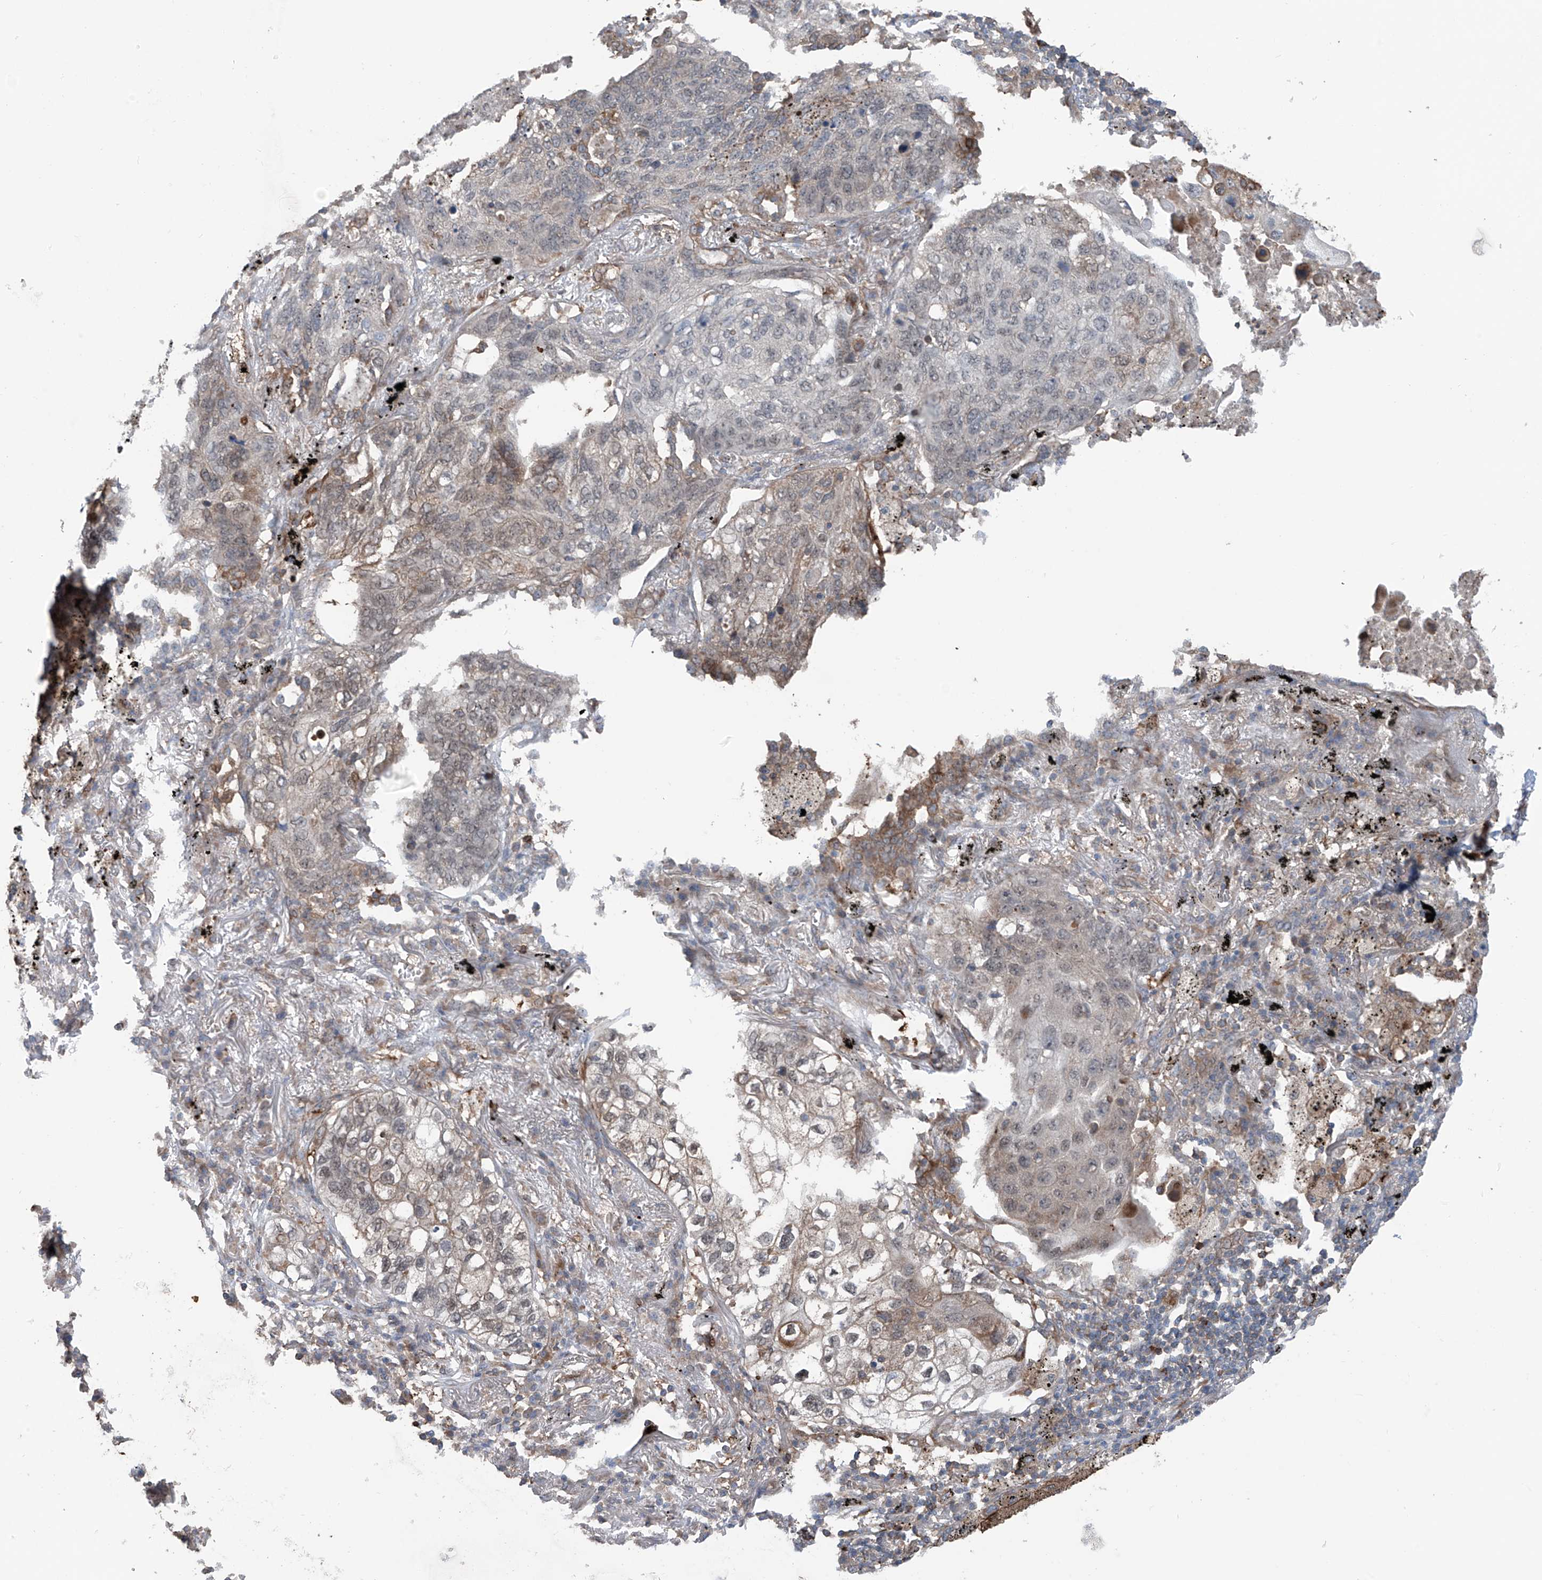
{"staining": {"intensity": "moderate", "quantity": "<25%", "location": "cytoplasmic/membranous"}, "tissue": "lung cancer", "cell_type": "Tumor cells", "image_type": "cancer", "snomed": [{"axis": "morphology", "description": "Squamous cell carcinoma, NOS"}, {"axis": "topography", "description": "Lung"}], "caption": "Lung cancer (squamous cell carcinoma) stained for a protein exhibits moderate cytoplasmic/membranous positivity in tumor cells.", "gene": "SAMD3", "patient": {"sex": "female", "age": 63}}